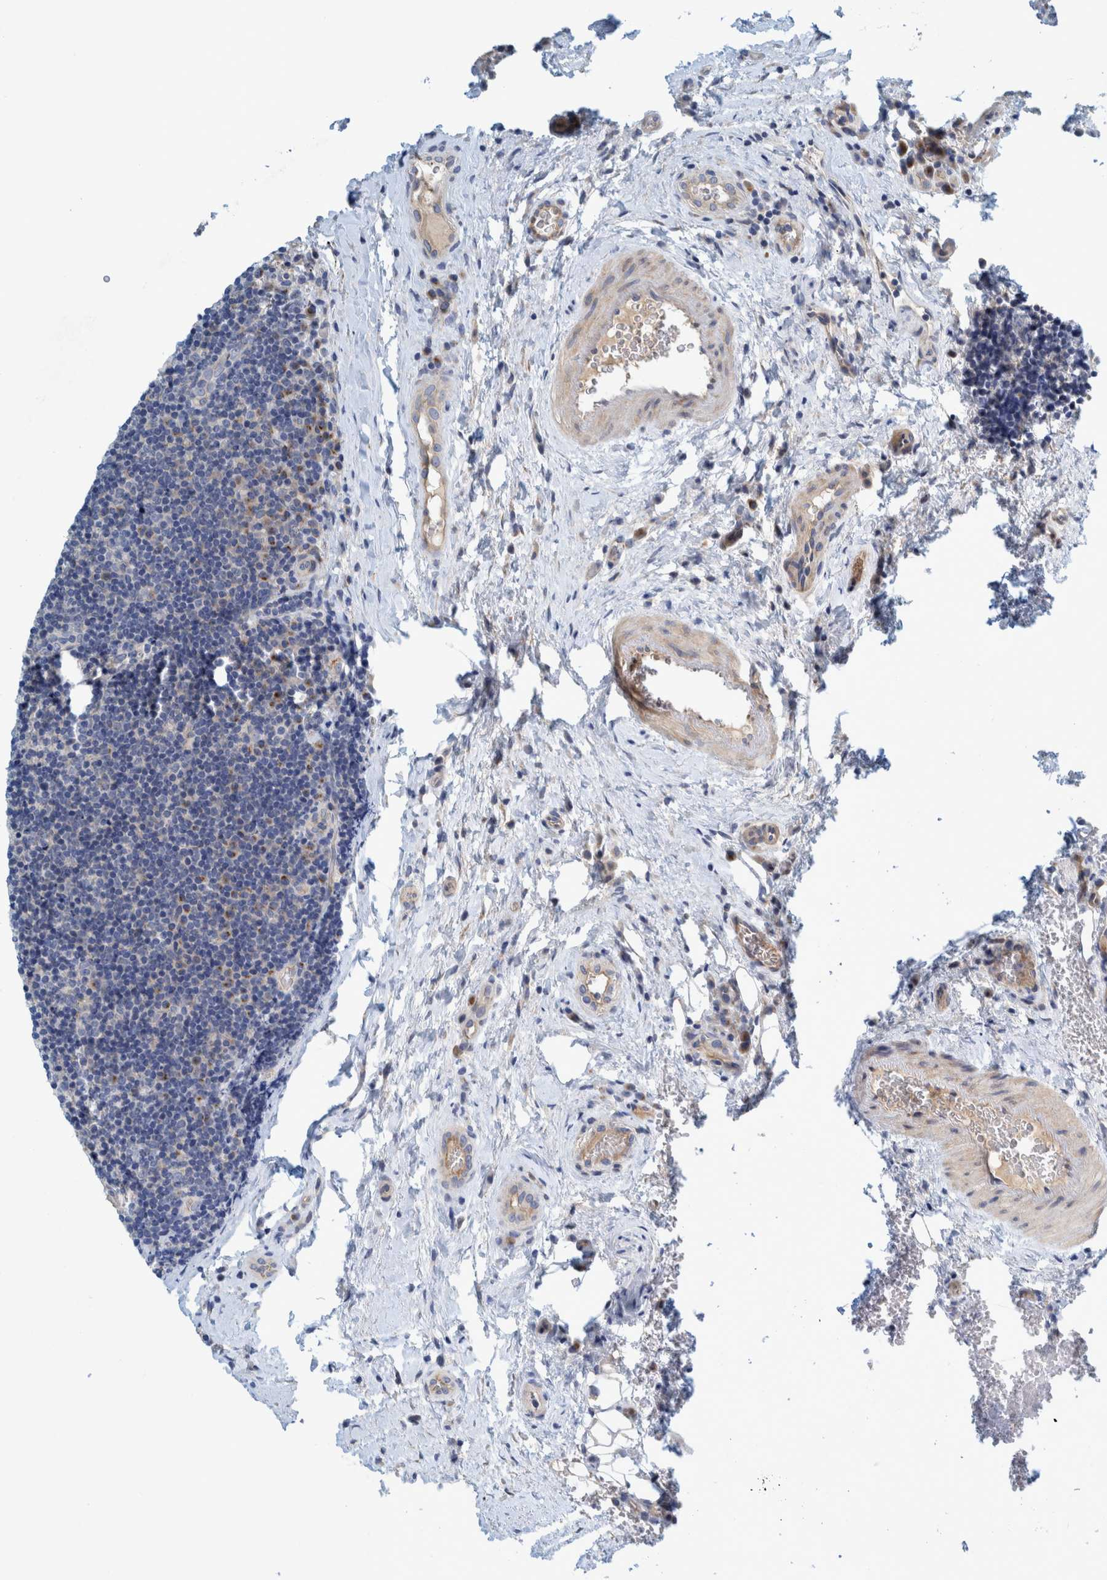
{"staining": {"intensity": "negative", "quantity": "none", "location": "none"}, "tissue": "lymphoma", "cell_type": "Tumor cells", "image_type": "cancer", "snomed": [{"axis": "morphology", "description": "Malignant lymphoma, non-Hodgkin's type, High grade"}, {"axis": "topography", "description": "Tonsil"}], "caption": "There is no significant expression in tumor cells of malignant lymphoma, non-Hodgkin's type (high-grade). (Stains: DAB IHC with hematoxylin counter stain, Microscopy: brightfield microscopy at high magnification).", "gene": "ZNF324B", "patient": {"sex": "female", "age": 36}}